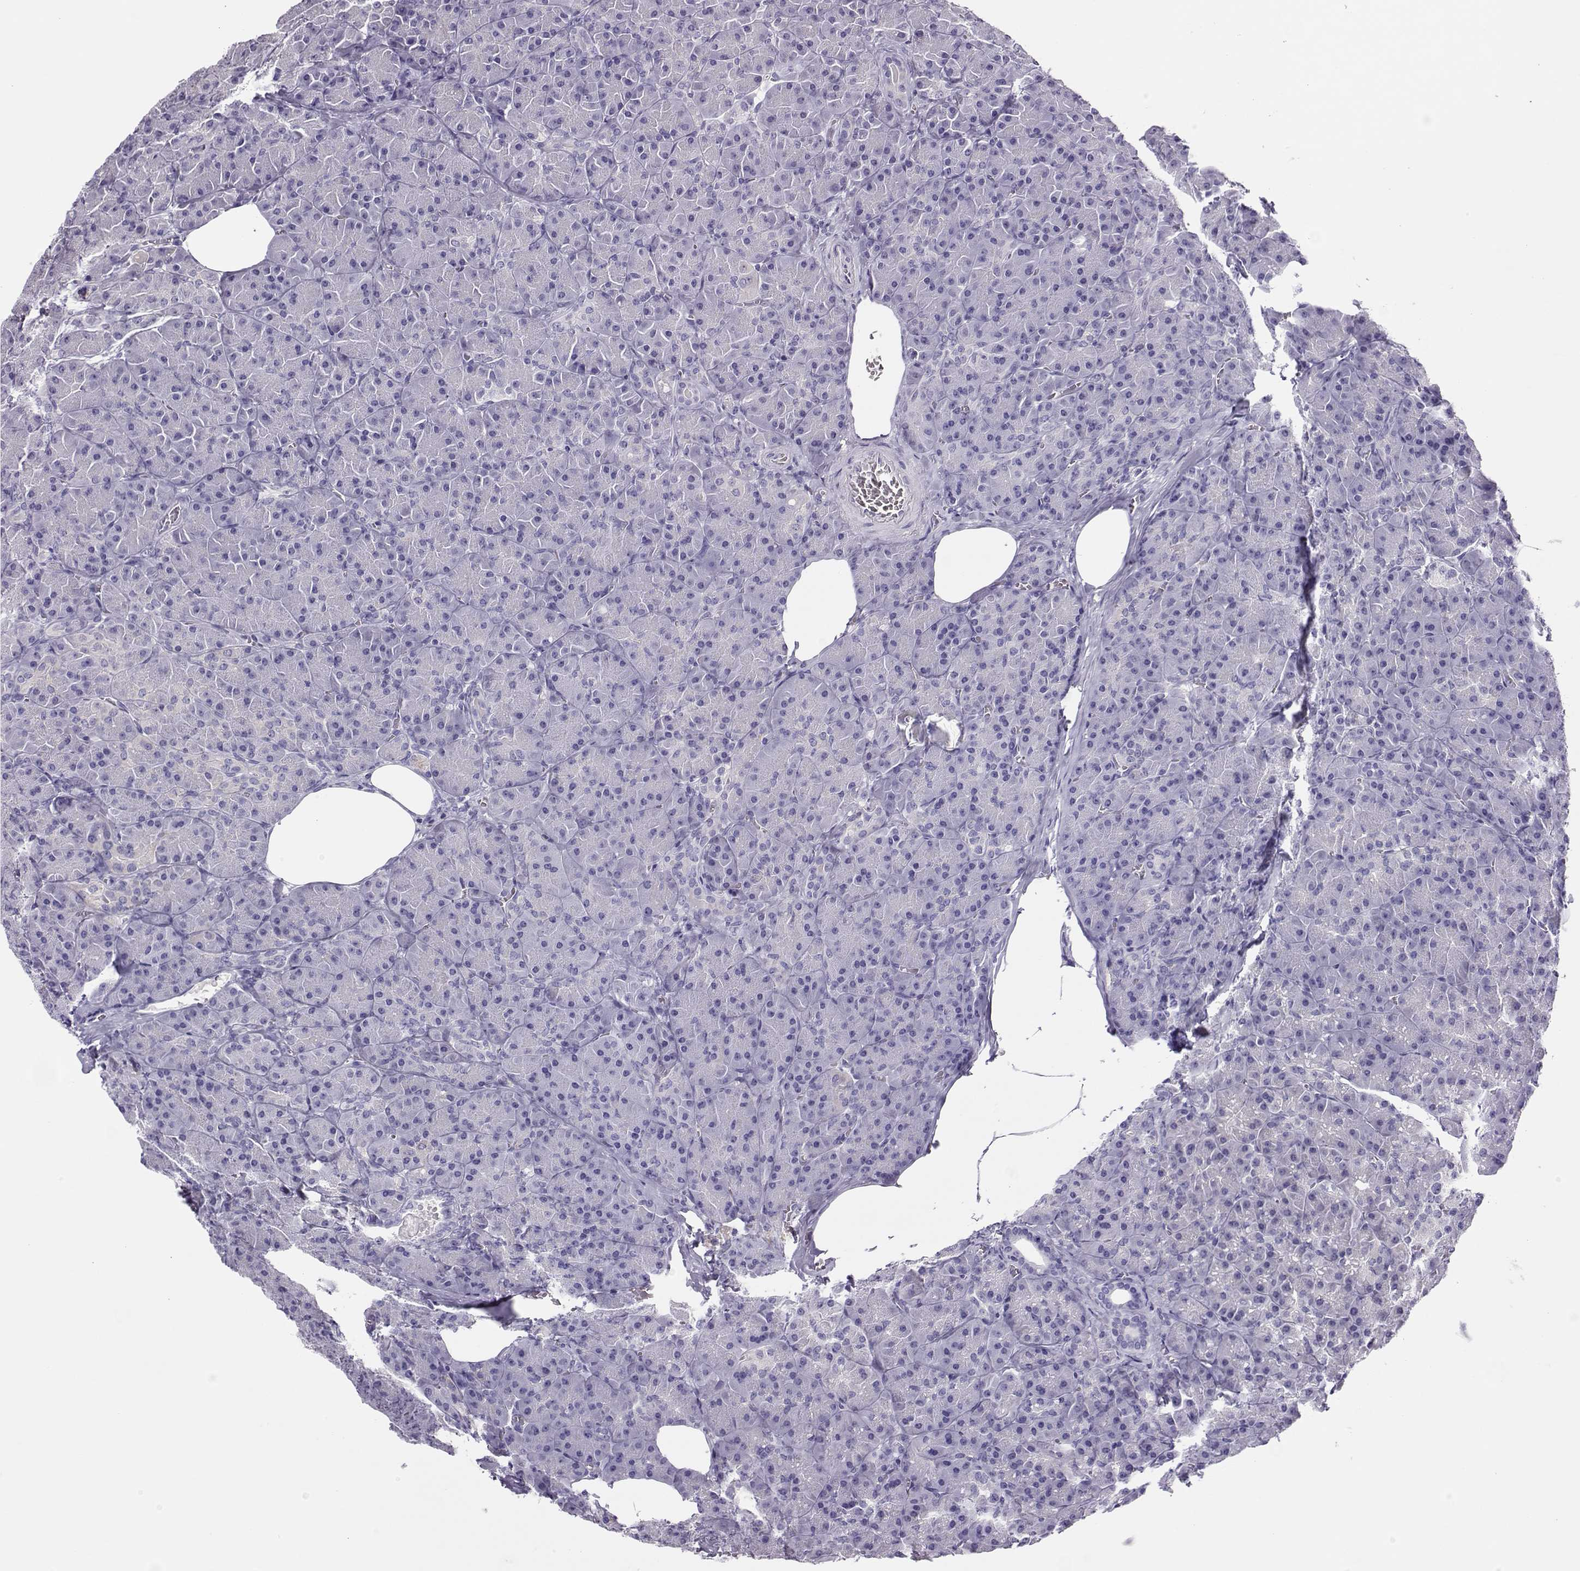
{"staining": {"intensity": "negative", "quantity": "none", "location": "none"}, "tissue": "pancreas", "cell_type": "Exocrine glandular cells", "image_type": "normal", "snomed": [{"axis": "morphology", "description": "Normal tissue, NOS"}, {"axis": "topography", "description": "Pancreas"}], "caption": "Exocrine glandular cells show no significant staining in benign pancreas. (Brightfield microscopy of DAB immunohistochemistry (IHC) at high magnification).", "gene": "LINGO1", "patient": {"sex": "male", "age": 57}}